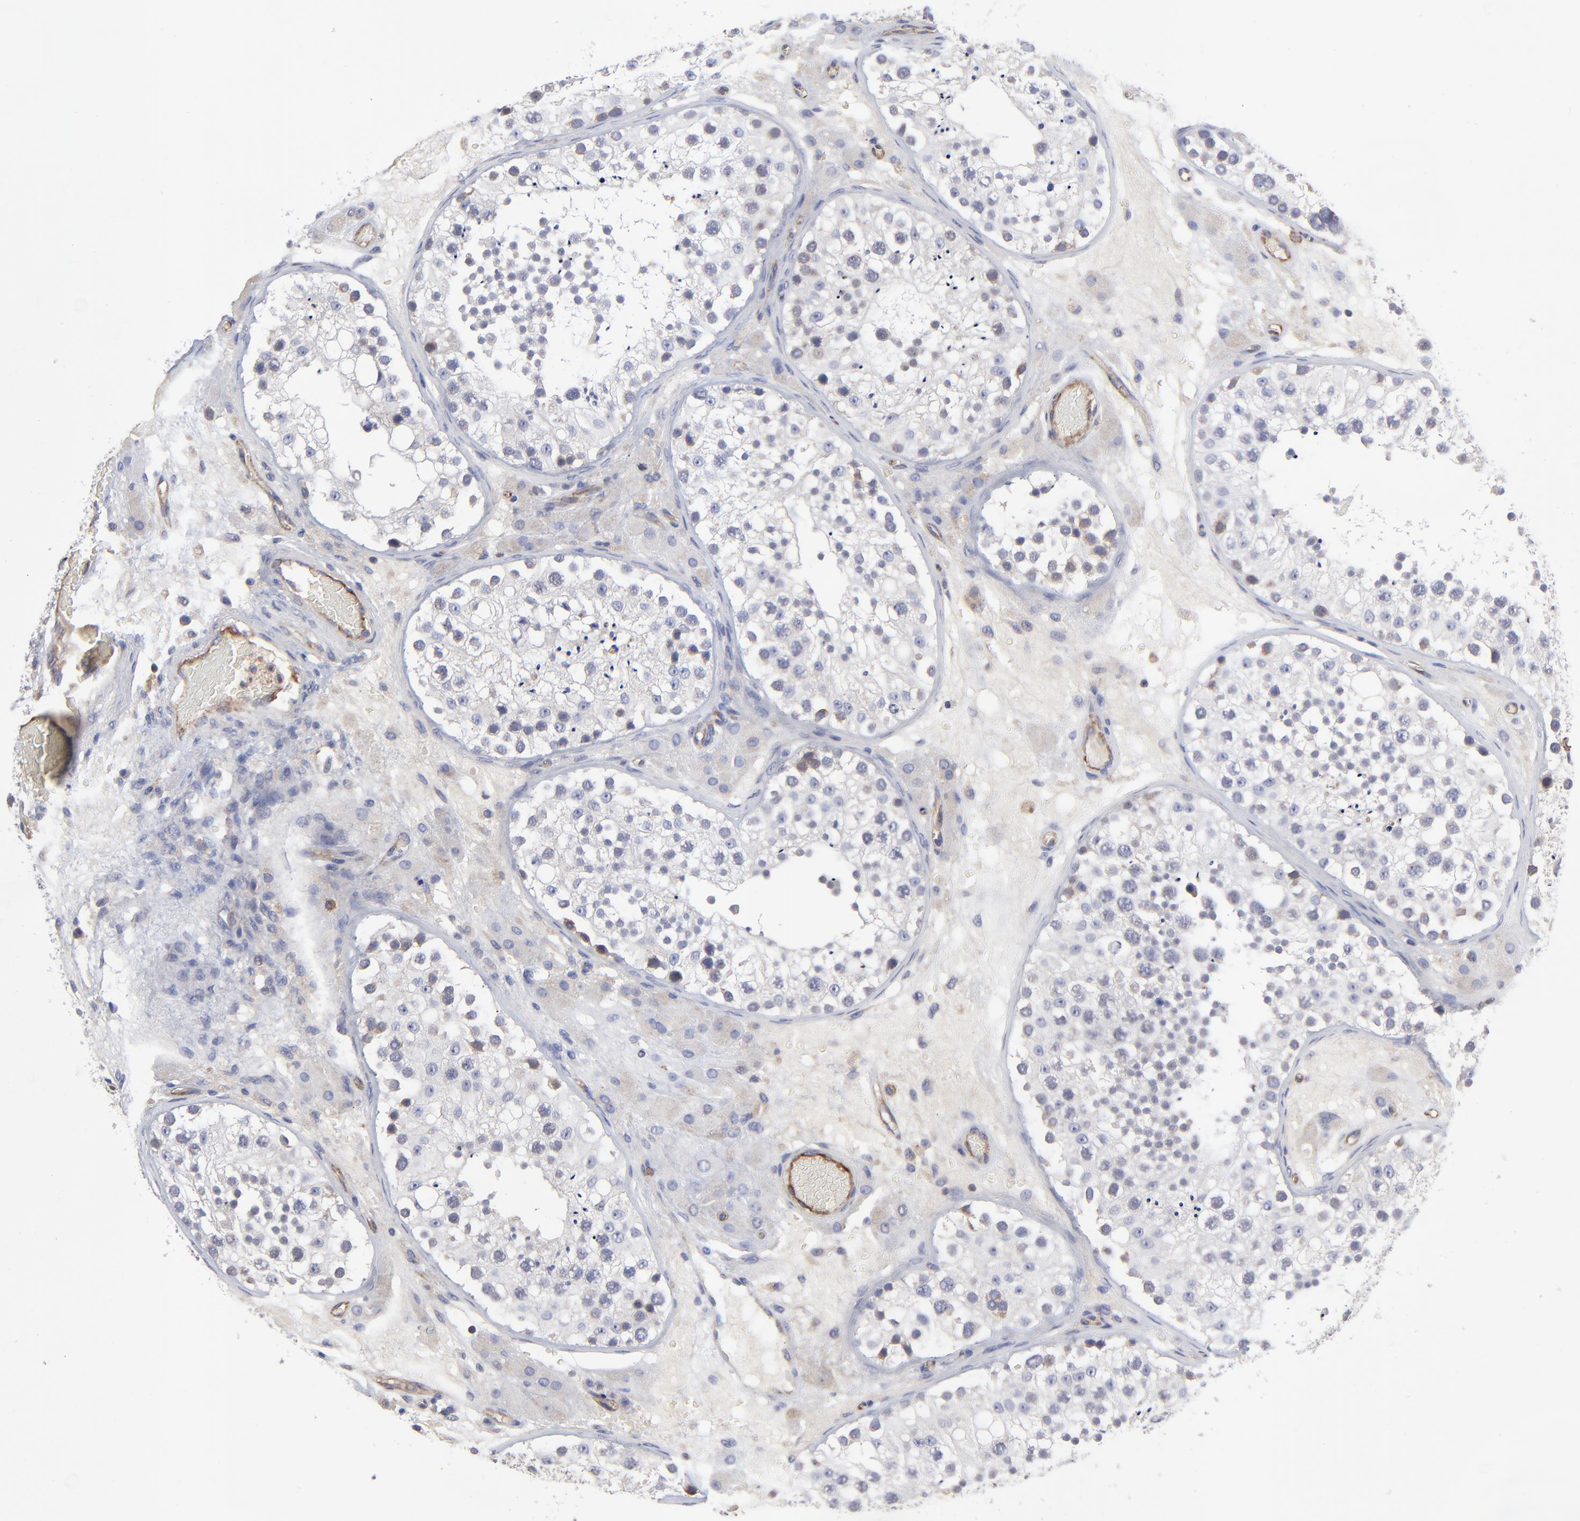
{"staining": {"intensity": "weak", "quantity": "<25%", "location": "cytoplasmic/membranous"}, "tissue": "testis", "cell_type": "Cells in seminiferous ducts", "image_type": "normal", "snomed": [{"axis": "morphology", "description": "Normal tissue, NOS"}, {"axis": "topography", "description": "Testis"}], "caption": "Micrograph shows no protein positivity in cells in seminiferous ducts of benign testis. Nuclei are stained in blue.", "gene": "SULF2", "patient": {"sex": "male", "age": 26}}